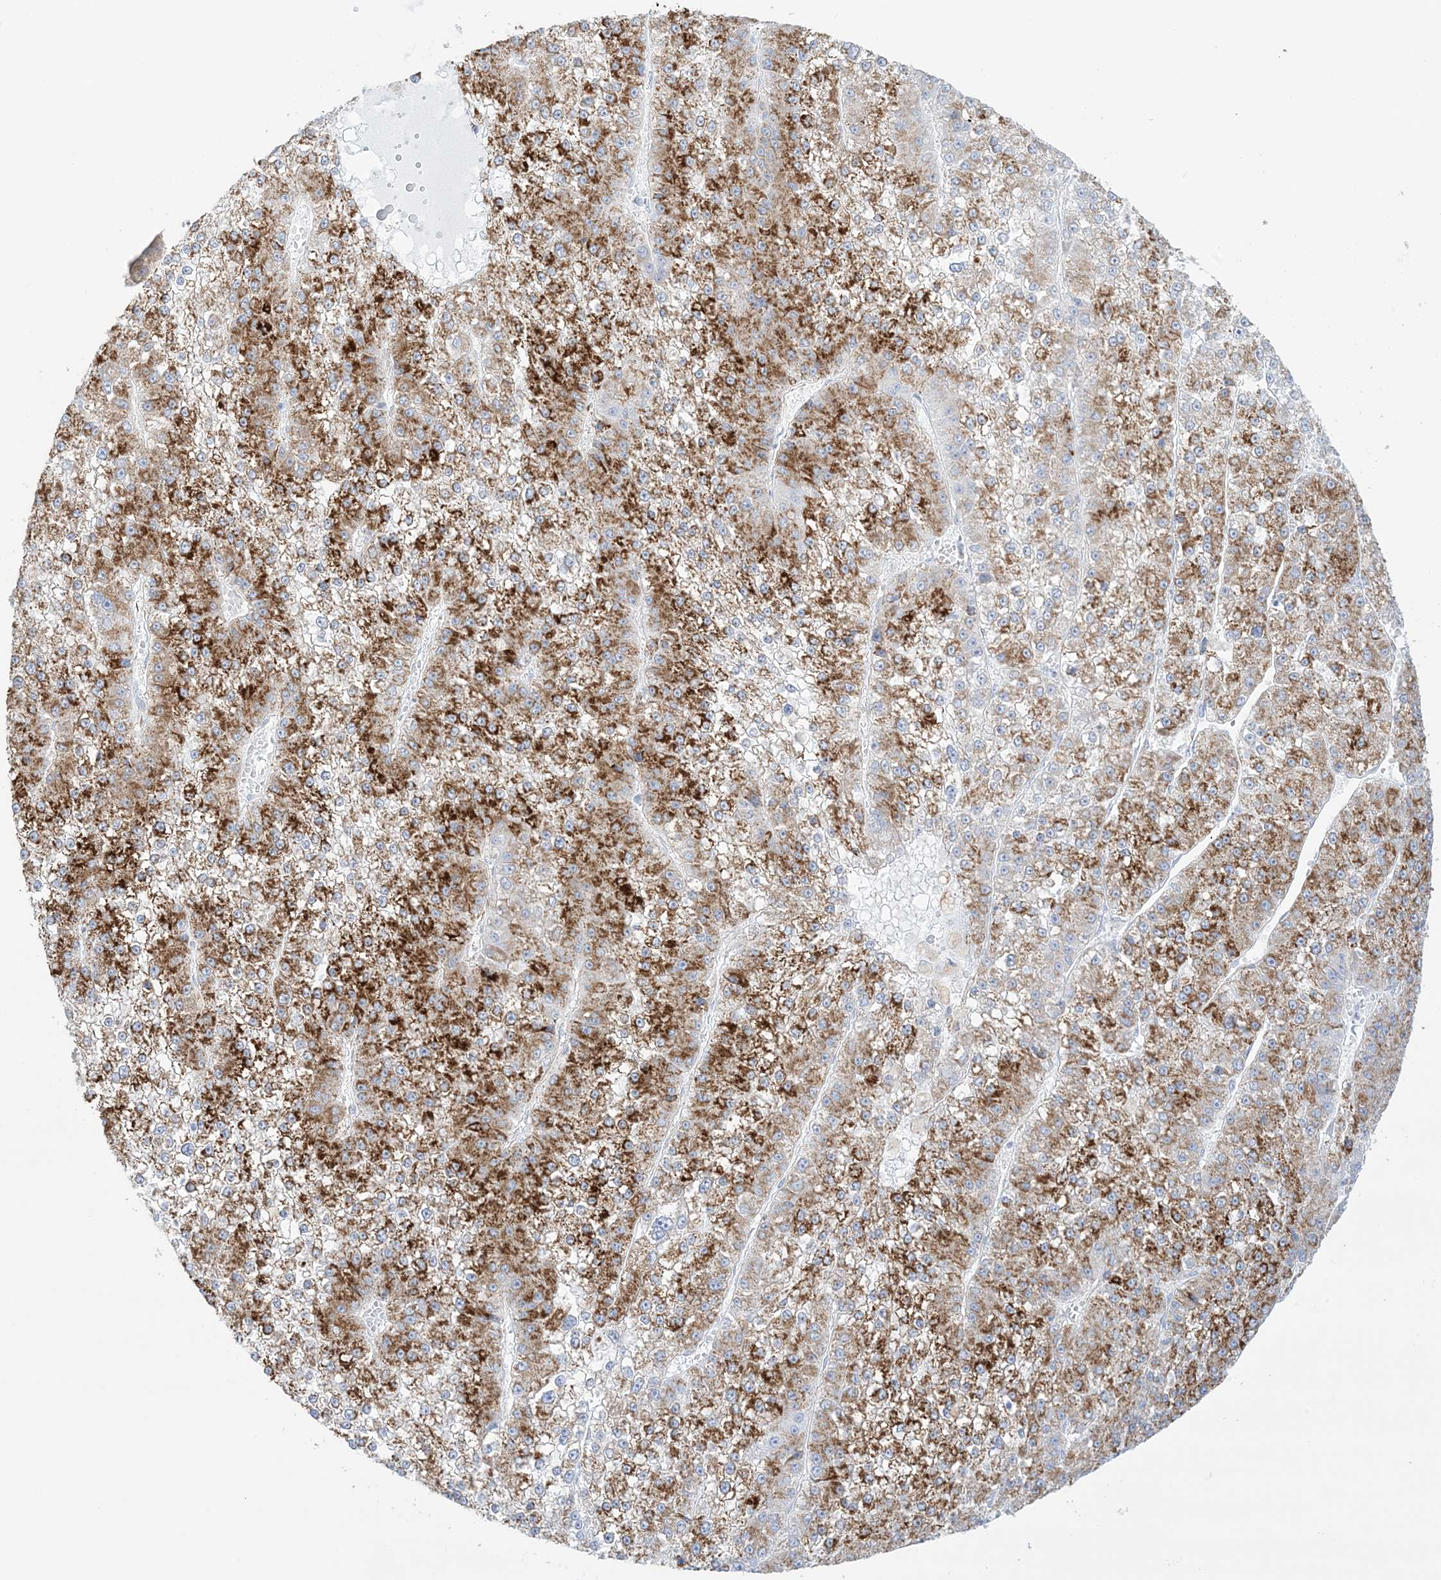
{"staining": {"intensity": "strong", "quantity": "25%-75%", "location": "cytoplasmic/membranous"}, "tissue": "liver cancer", "cell_type": "Tumor cells", "image_type": "cancer", "snomed": [{"axis": "morphology", "description": "Carcinoma, Hepatocellular, NOS"}, {"axis": "topography", "description": "Liver"}], "caption": "Strong cytoplasmic/membranous expression is identified in about 25%-75% of tumor cells in liver cancer.", "gene": "PID1", "patient": {"sex": "female", "age": 73}}